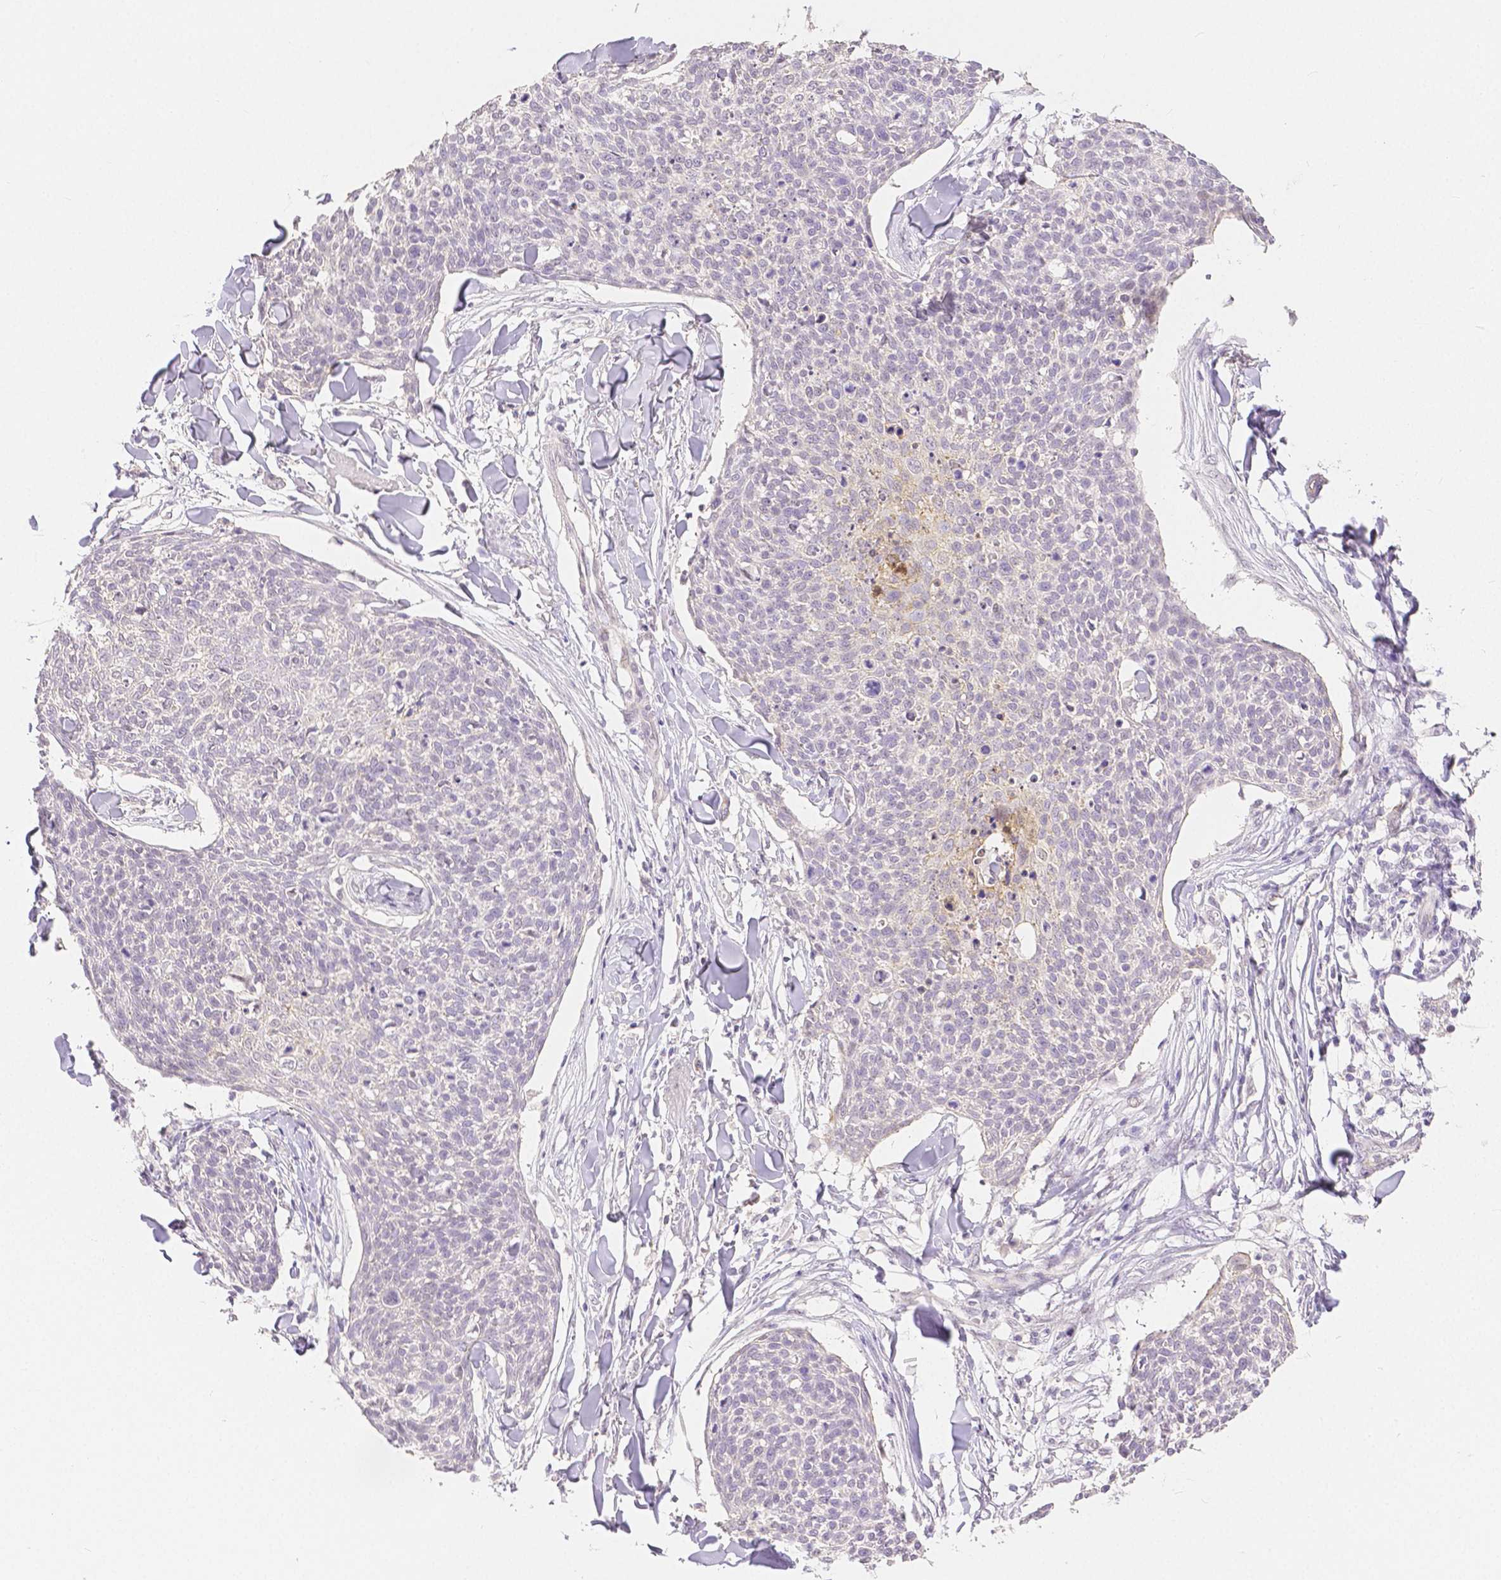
{"staining": {"intensity": "negative", "quantity": "none", "location": "none"}, "tissue": "skin cancer", "cell_type": "Tumor cells", "image_type": "cancer", "snomed": [{"axis": "morphology", "description": "Squamous cell carcinoma, NOS"}, {"axis": "topography", "description": "Skin"}, {"axis": "topography", "description": "Vulva"}], "caption": "The micrograph displays no staining of tumor cells in skin cancer (squamous cell carcinoma). (DAB (3,3'-diaminobenzidine) immunohistochemistry, high magnification).", "gene": "OCLN", "patient": {"sex": "female", "age": 75}}